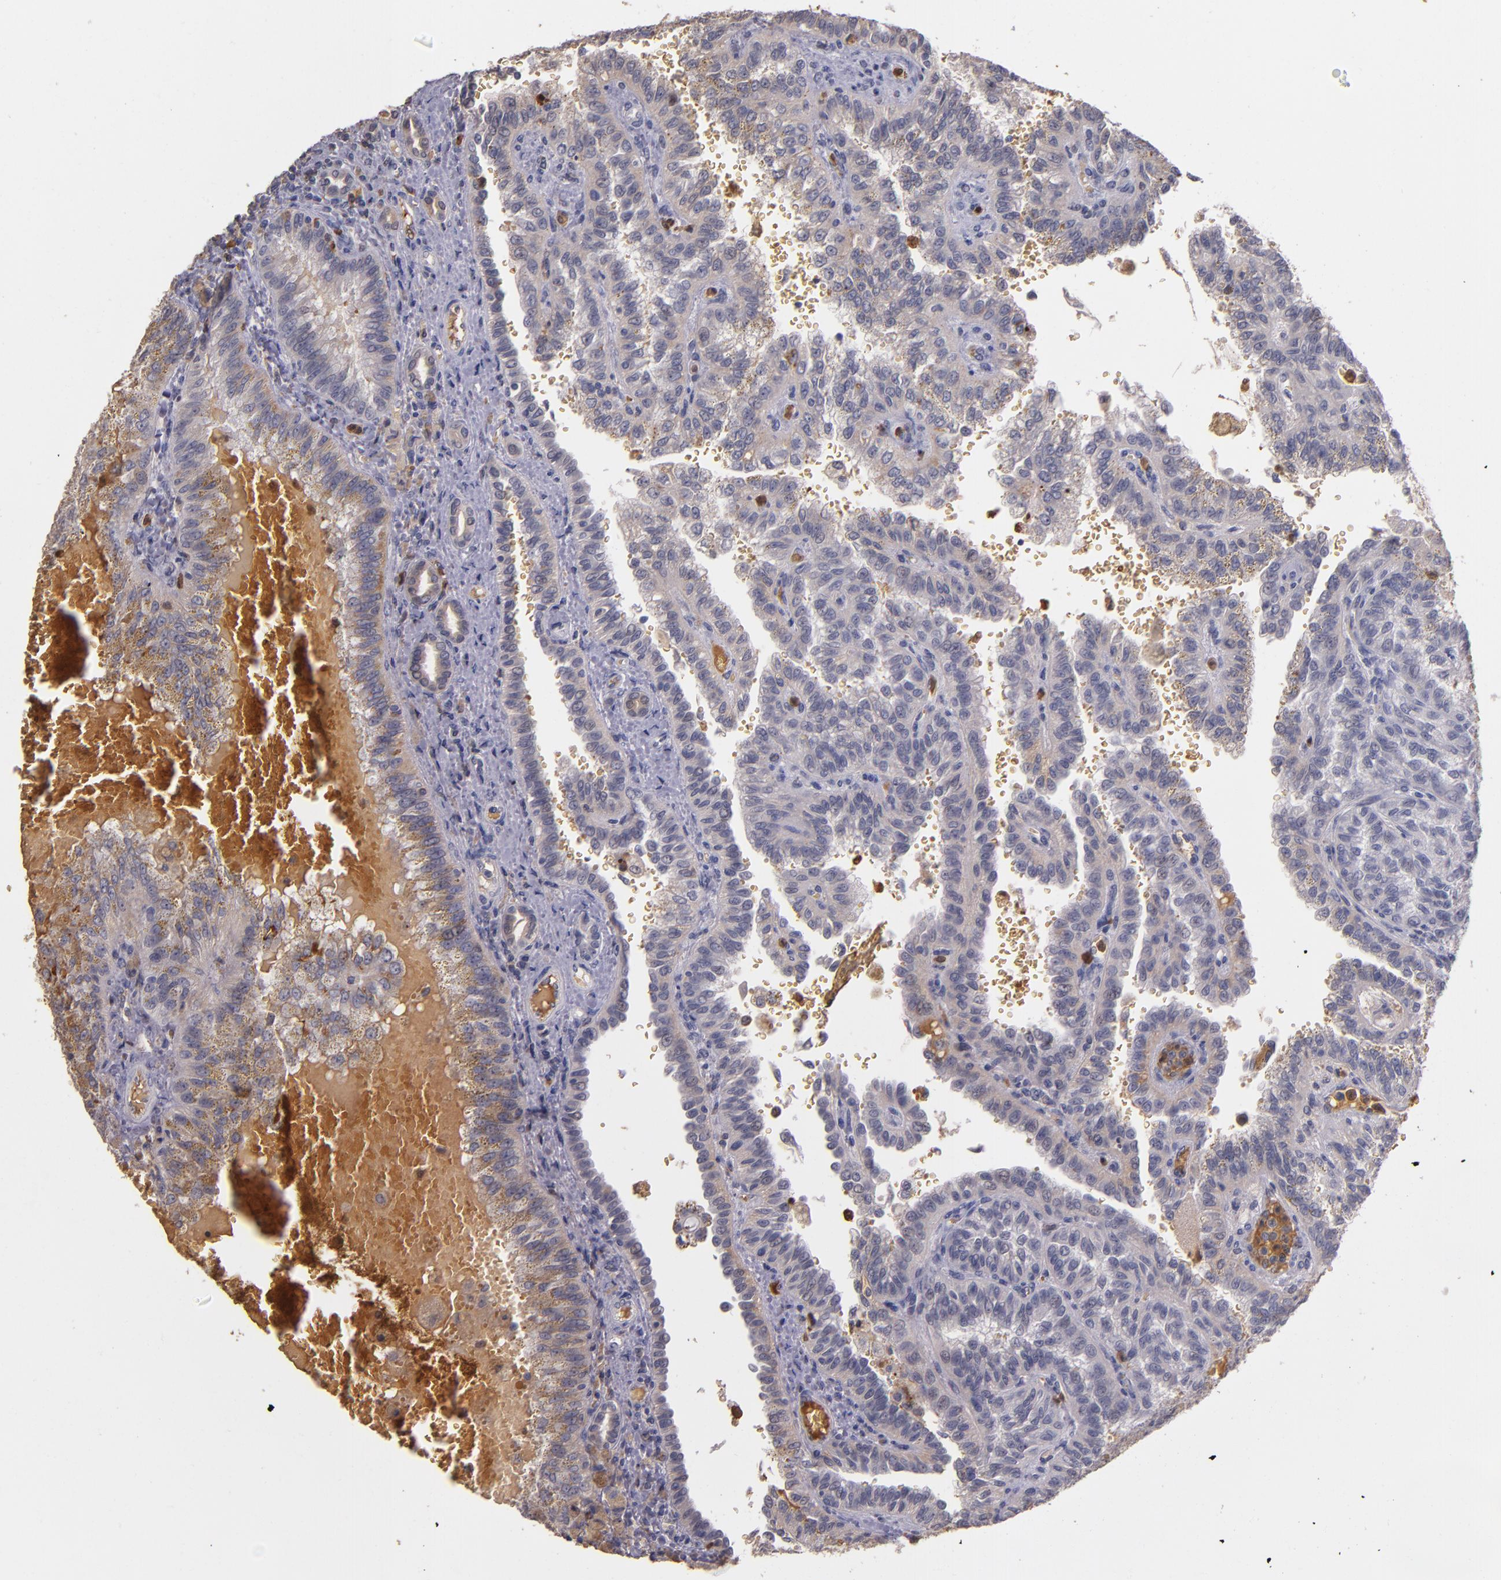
{"staining": {"intensity": "weak", "quantity": ">75%", "location": "cytoplasmic/membranous"}, "tissue": "renal cancer", "cell_type": "Tumor cells", "image_type": "cancer", "snomed": [{"axis": "morphology", "description": "Inflammation, NOS"}, {"axis": "morphology", "description": "Adenocarcinoma, NOS"}, {"axis": "topography", "description": "Kidney"}], "caption": "Renal adenocarcinoma was stained to show a protein in brown. There is low levels of weak cytoplasmic/membranous expression in about >75% of tumor cells.", "gene": "PTS", "patient": {"sex": "male", "age": 68}}